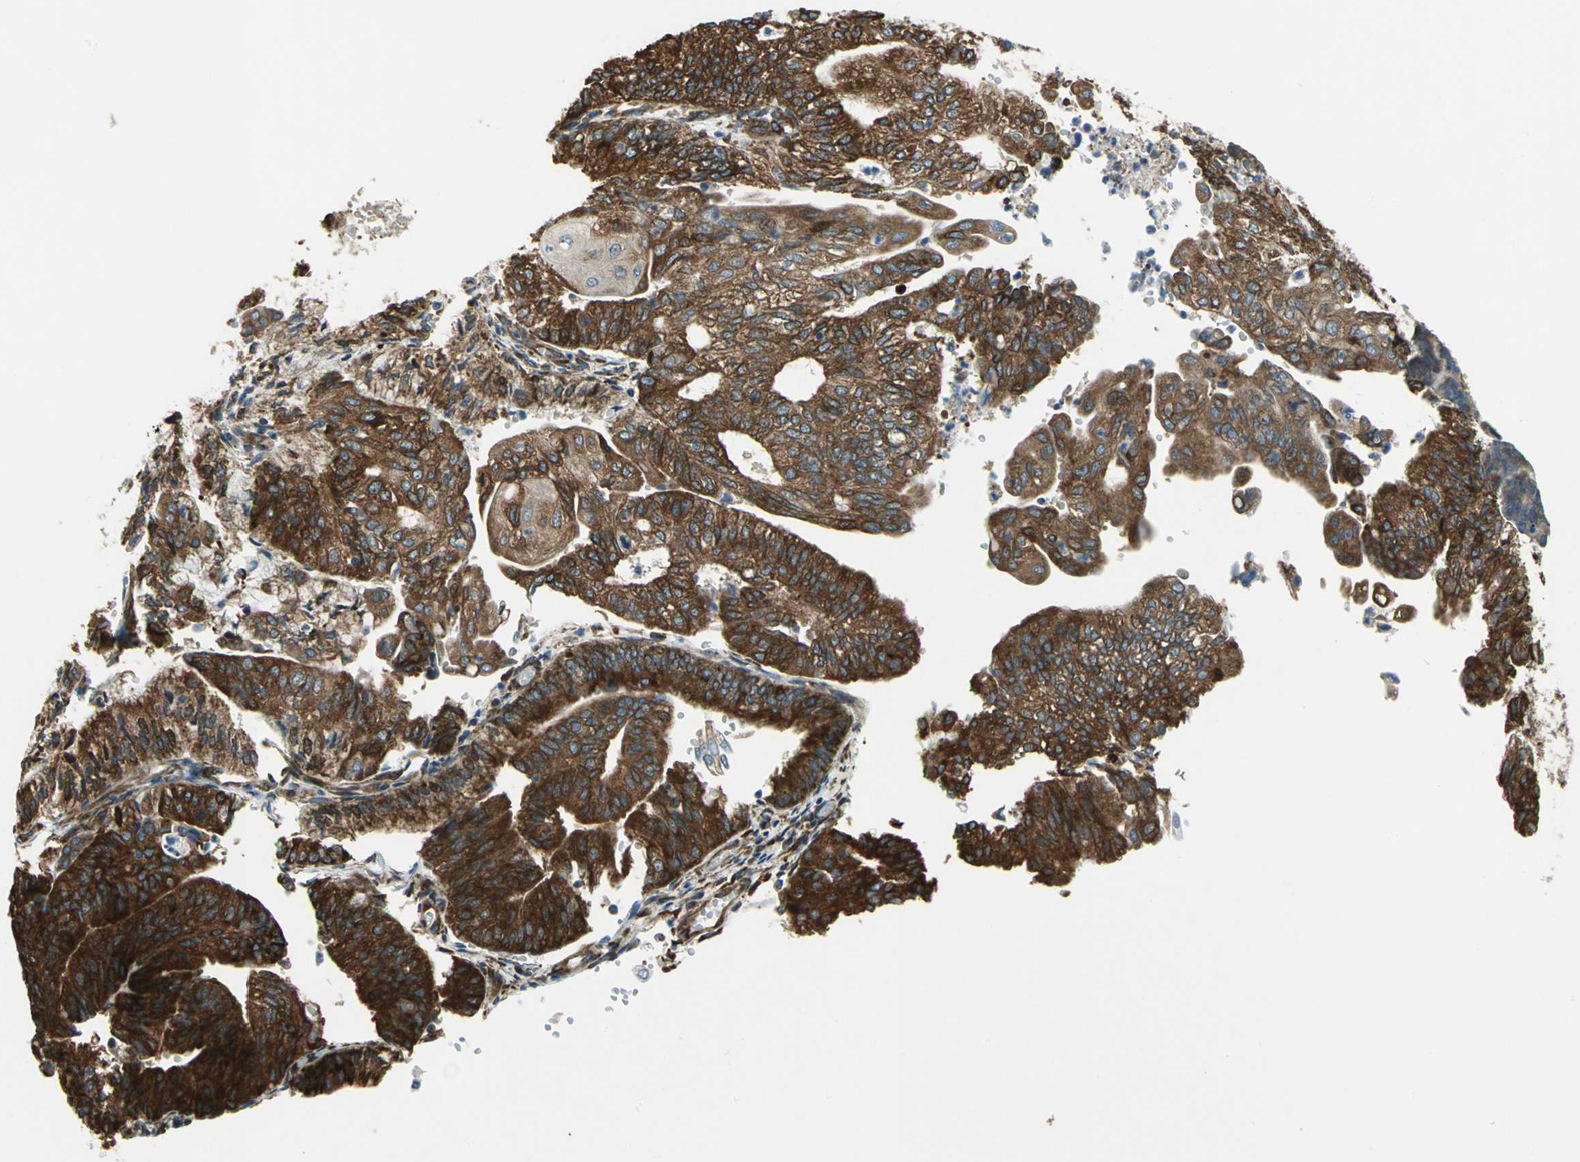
{"staining": {"intensity": "strong", "quantity": ">75%", "location": "cytoplasmic/membranous"}, "tissue": "endometrial cancer", "cell_type": "Tumor cells", "image_type": "cancer", "snomed": [{"axis": "morphology", "description": "Adenocarcinoma, NOS"}, {"axis": "topography", "description": "Endometrium"}], "caption": "Immunohistochemistry (IHC) photomicrograph of neoplastic tissue: endometrial cancer stained using immunohistochemistry exhibits high levels of strong protein expression localized specifically in the cytoplasmic/membranous of tumor cells, appearing as a cytoplasmic/membranous brown color.", "gene": "YBX1", "patient": {"sex": "female", "age": 59}}